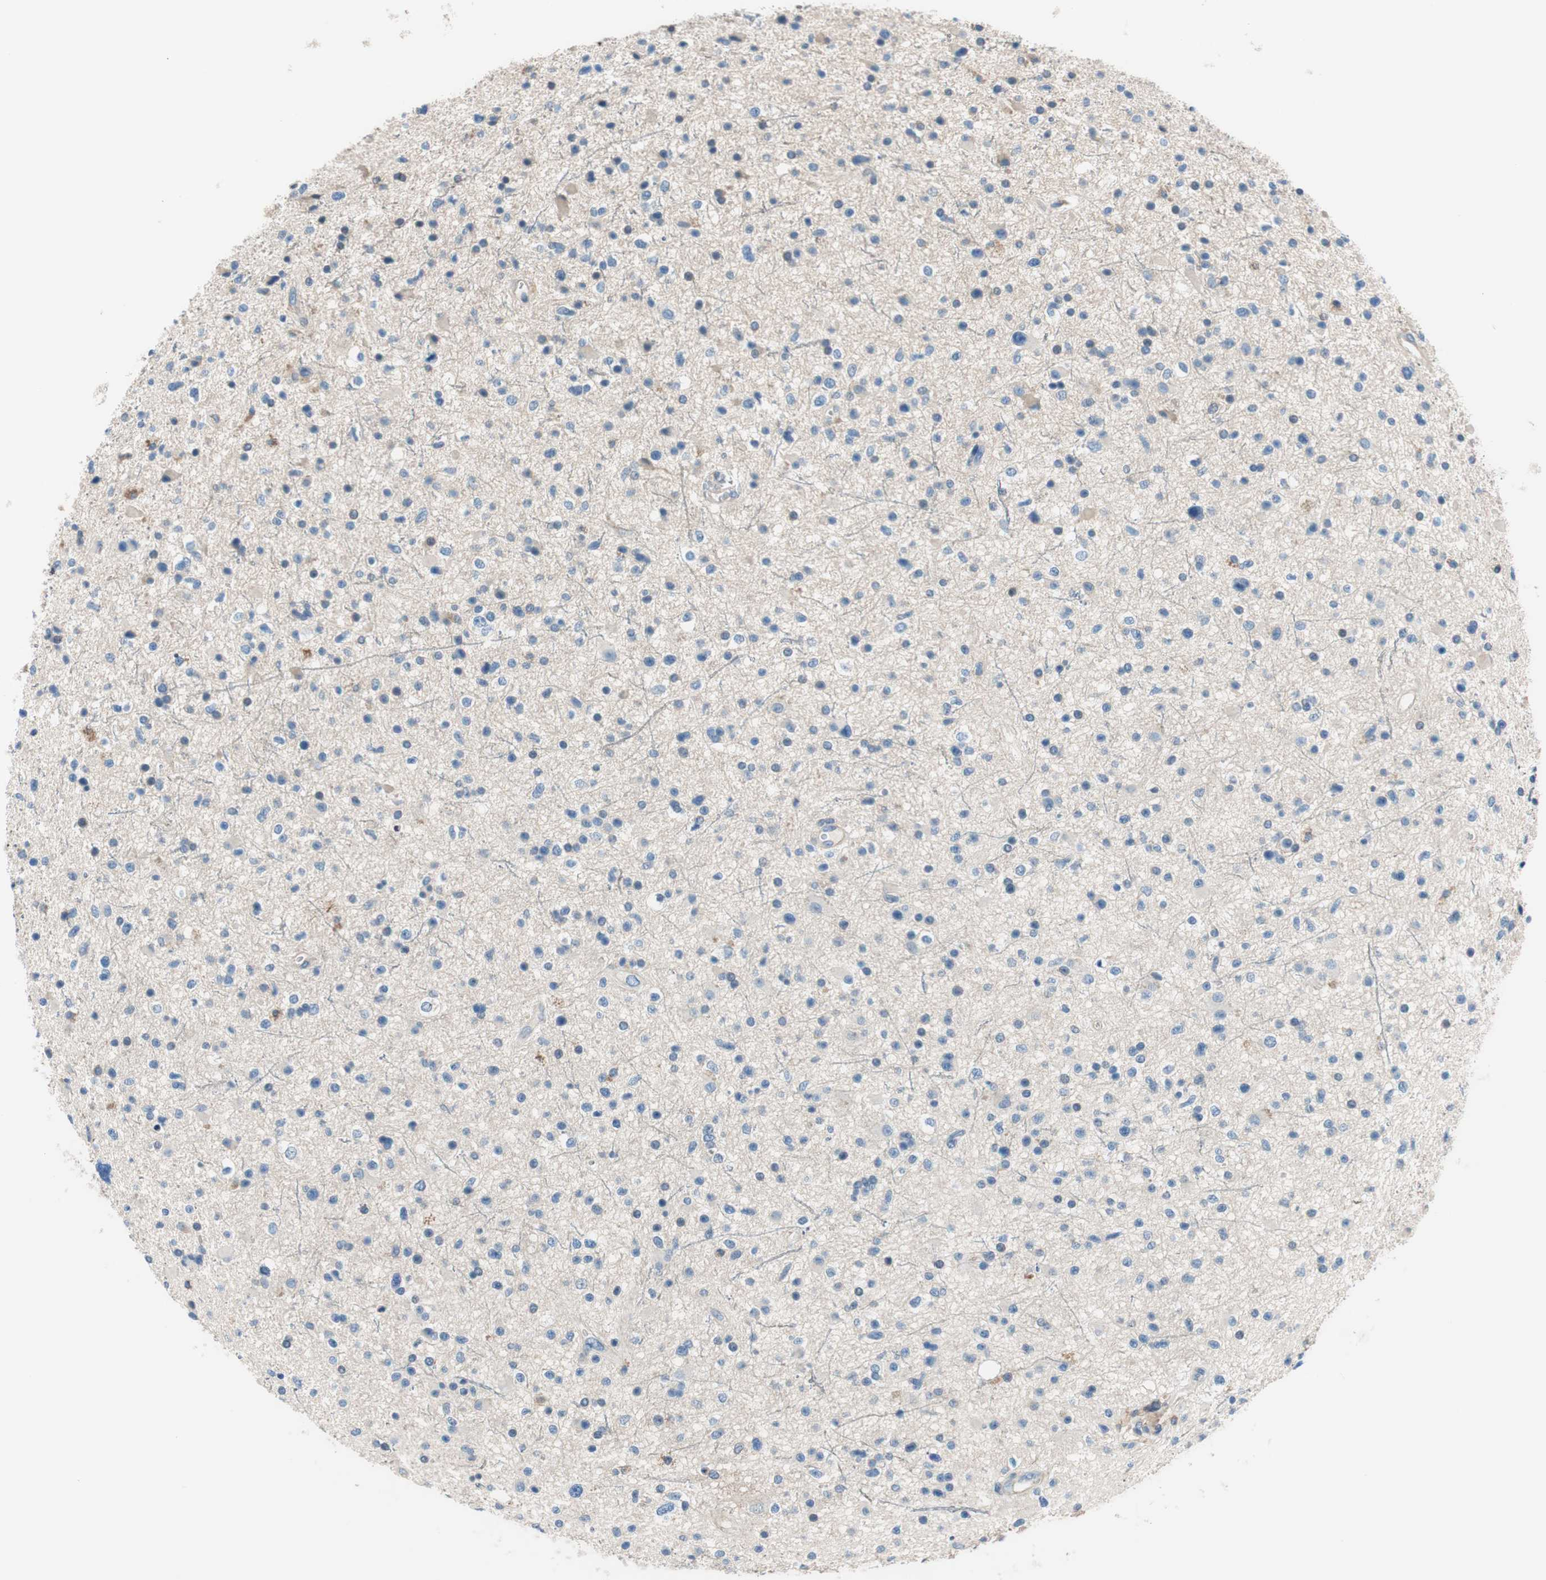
{"staining": {"intensity": "negative", "quantity": "none", "location": "none"}, "tissue": "glioma", "cell_type": "Tumor cells", "image_type": "cancer", "snomed": [{"axis": "morphology", "description": "Glioma, malignant, High grade"}, {"axis": "topography", "description": "Brain"}], "caption": "Immunohistochemical staining of glioma exhibits no significant positivity in tumor cells.", "gene": "CALML3", "patient": {"sex": "male", "age": 33}}